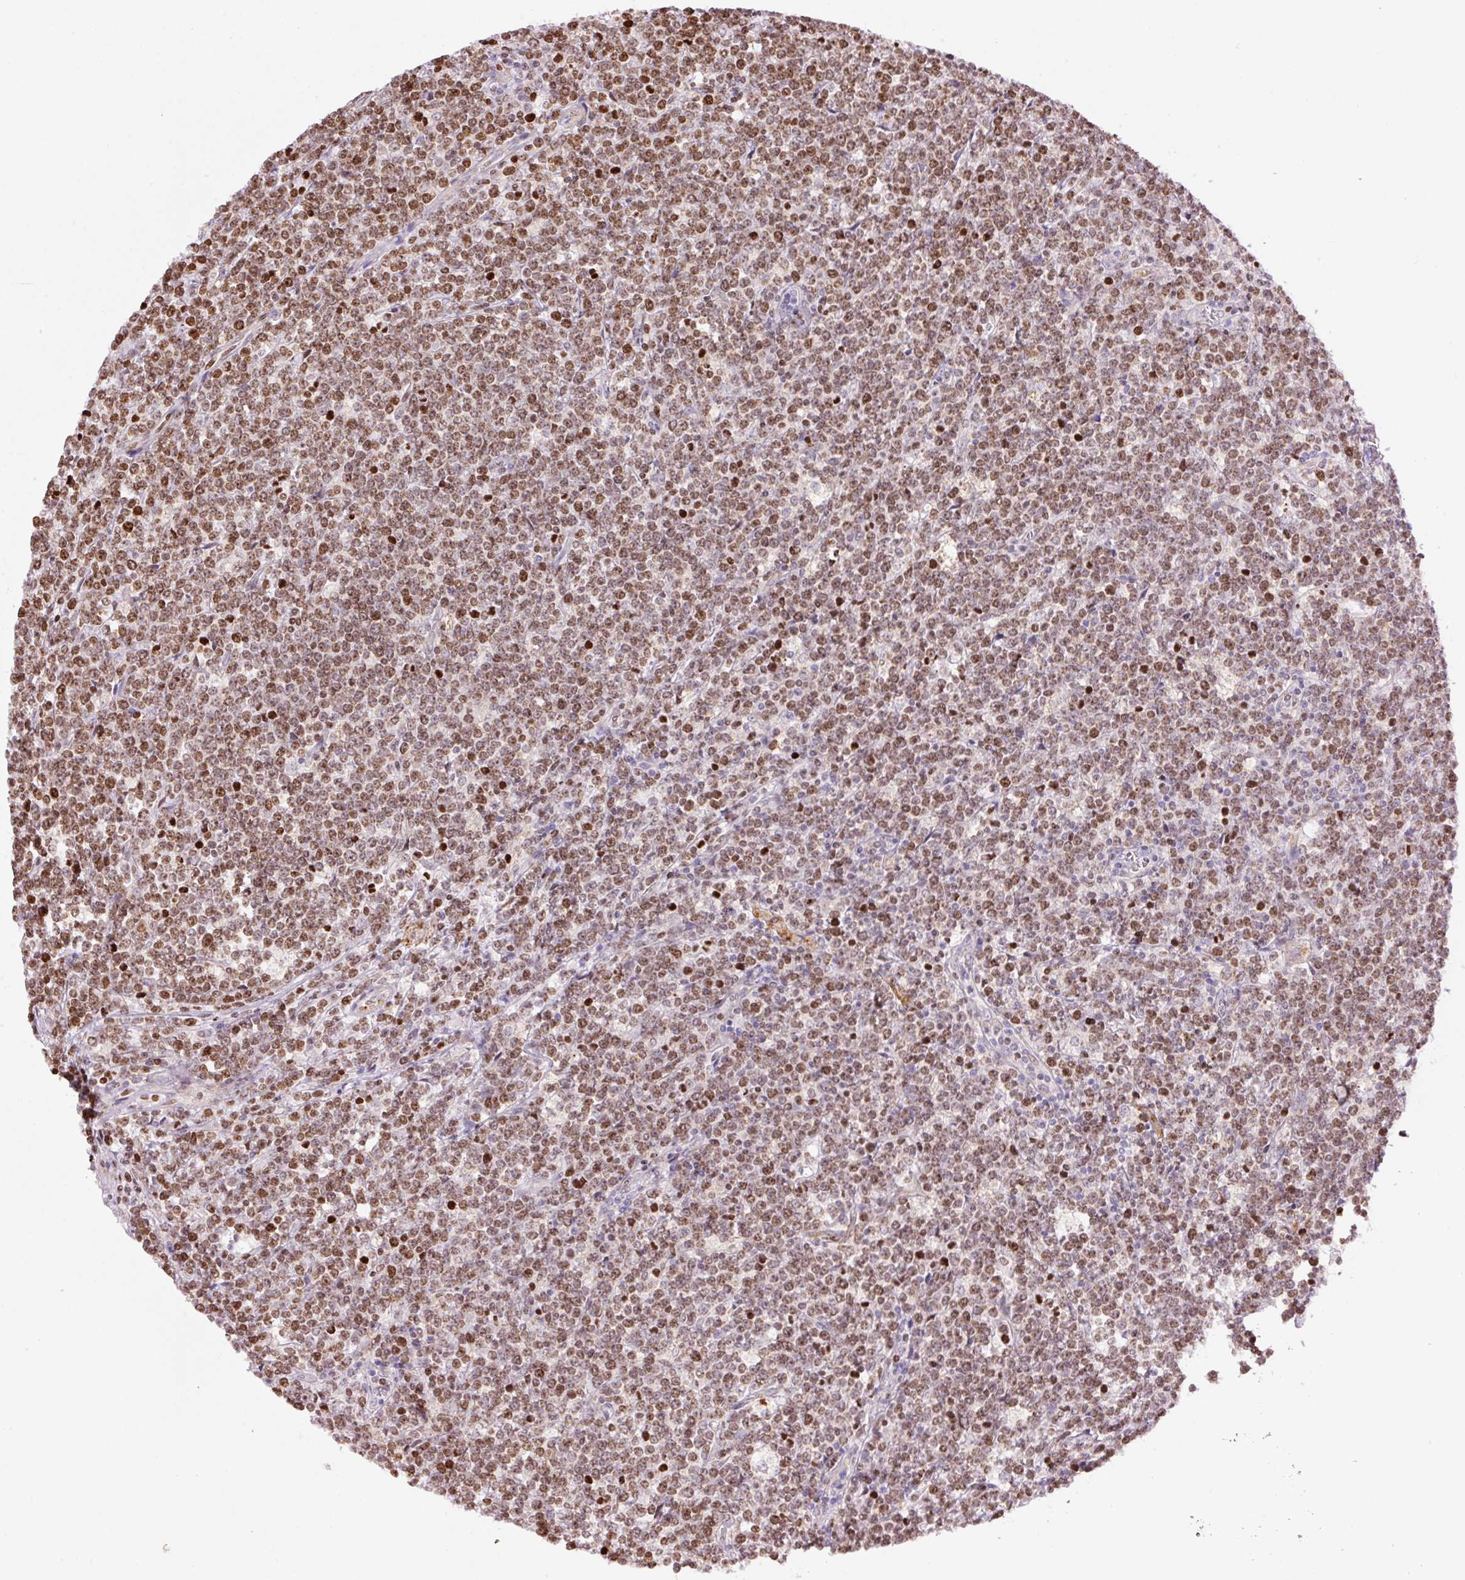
{"staining": {"intensity": "moderate", "quantity": ">75%", "location": "nuclear"}, "tissue": "lymphoma", "cell_type": "Tumor cells", "image_type": "cancer", "snomed": [{"axis": "morphology", "description": "Malignant lymphoma, non-Hodgkin's type, High grade"}, {"axis": "topography", "description": "Small intestine"}], "caption": "This micrograph displays high-grade malignant lymphoma, non-Hodgkin's type stained with immunohistochemistry (IHC) to label a protein in brown. The nuclear of tumor cells show moderate positivity for the protein. Nuclei are counter-stained blue.", "gene": "TMEM8B", "patient": {"sex": "male", "age": 8}}